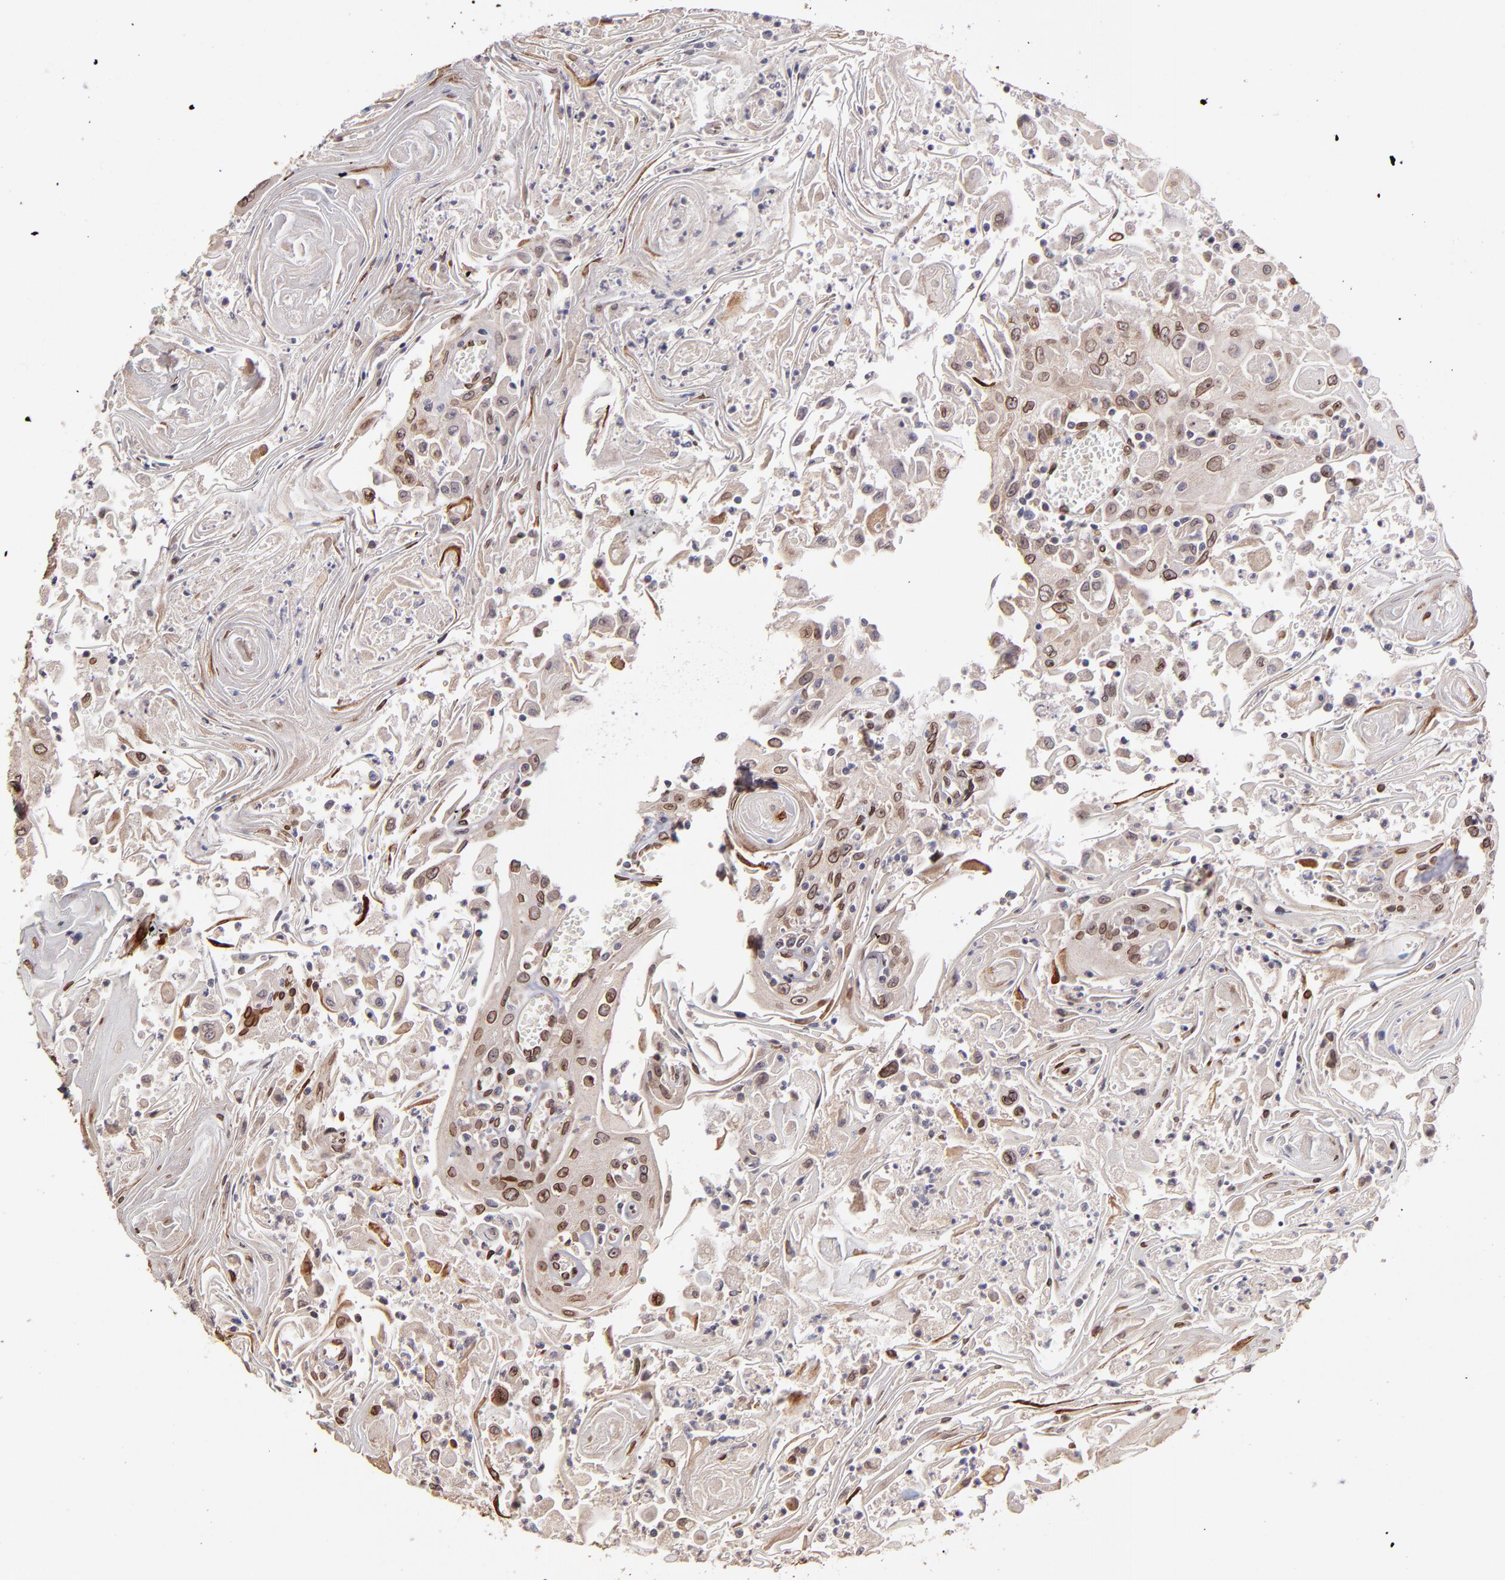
{"staining": {"intensity": "weak", "quantity": ">75%", "location": "cytoplasmic/membranous,nuclear"}, "tissue": "head and neck cancer", "cell_type": "Tumor cells", "image_type": "cancer", "snomed": [{"axis": "morphology", "description": "Squamous cell carcinoma, NOS"}, {"axis": "topography", "description": "Oral tissue"}, {"axis": "topography", "description": "Head-Neck"}], "caption": "Human head and neck squamous cell carcinoma stained for a protein (brown) exhibits weak cytoplasmic/membranous and nuclear positive expression in about >75% of tumor cells.", "gene": "PUM3", "patient": {"sex": "female", "age": 76}}